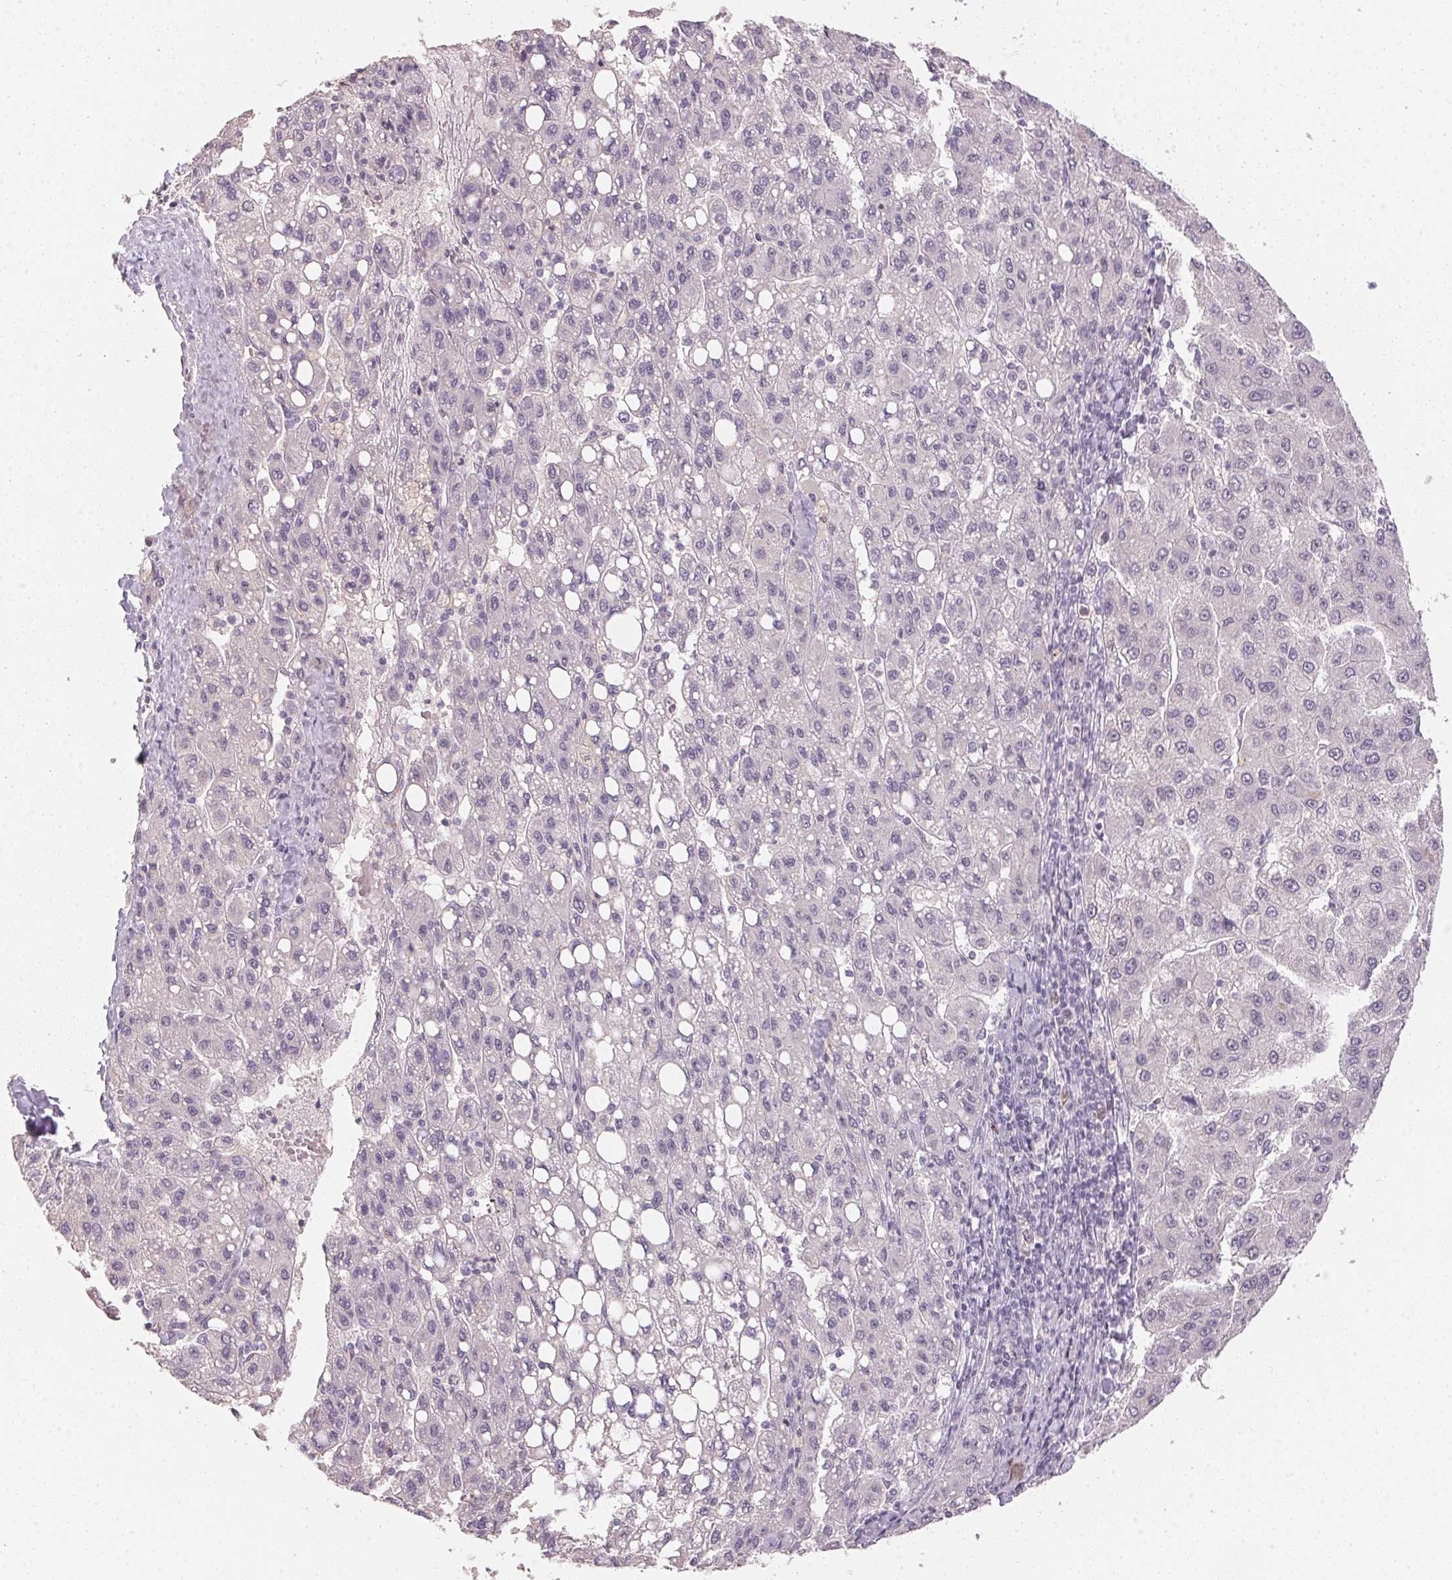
{"staining": {"intensity": "negative", "quantity": "none", "location": "none"}, "tissue": "liver cancer", "cell_type": "Tumor cells", "image_type": "cancer", "snomed": [{"axis": "morphology", "description": "Carcinoma, Hepatocellular, NOS"}, {"axis": "topography", "description": "Liver"}], "caption": "Immunohistochemical staining of human hepatocellular carcinoma (liver) shows no significant staining in tumor cells. (Stains: DAB (3,3'-diaminobenzidine) immunohistochemistry with hematoxylin counter stain, Microscopy: brightfield microscopy at high magnification).", "gene": "POLR3G", "patient": {"sex": "female", "age": 82}}